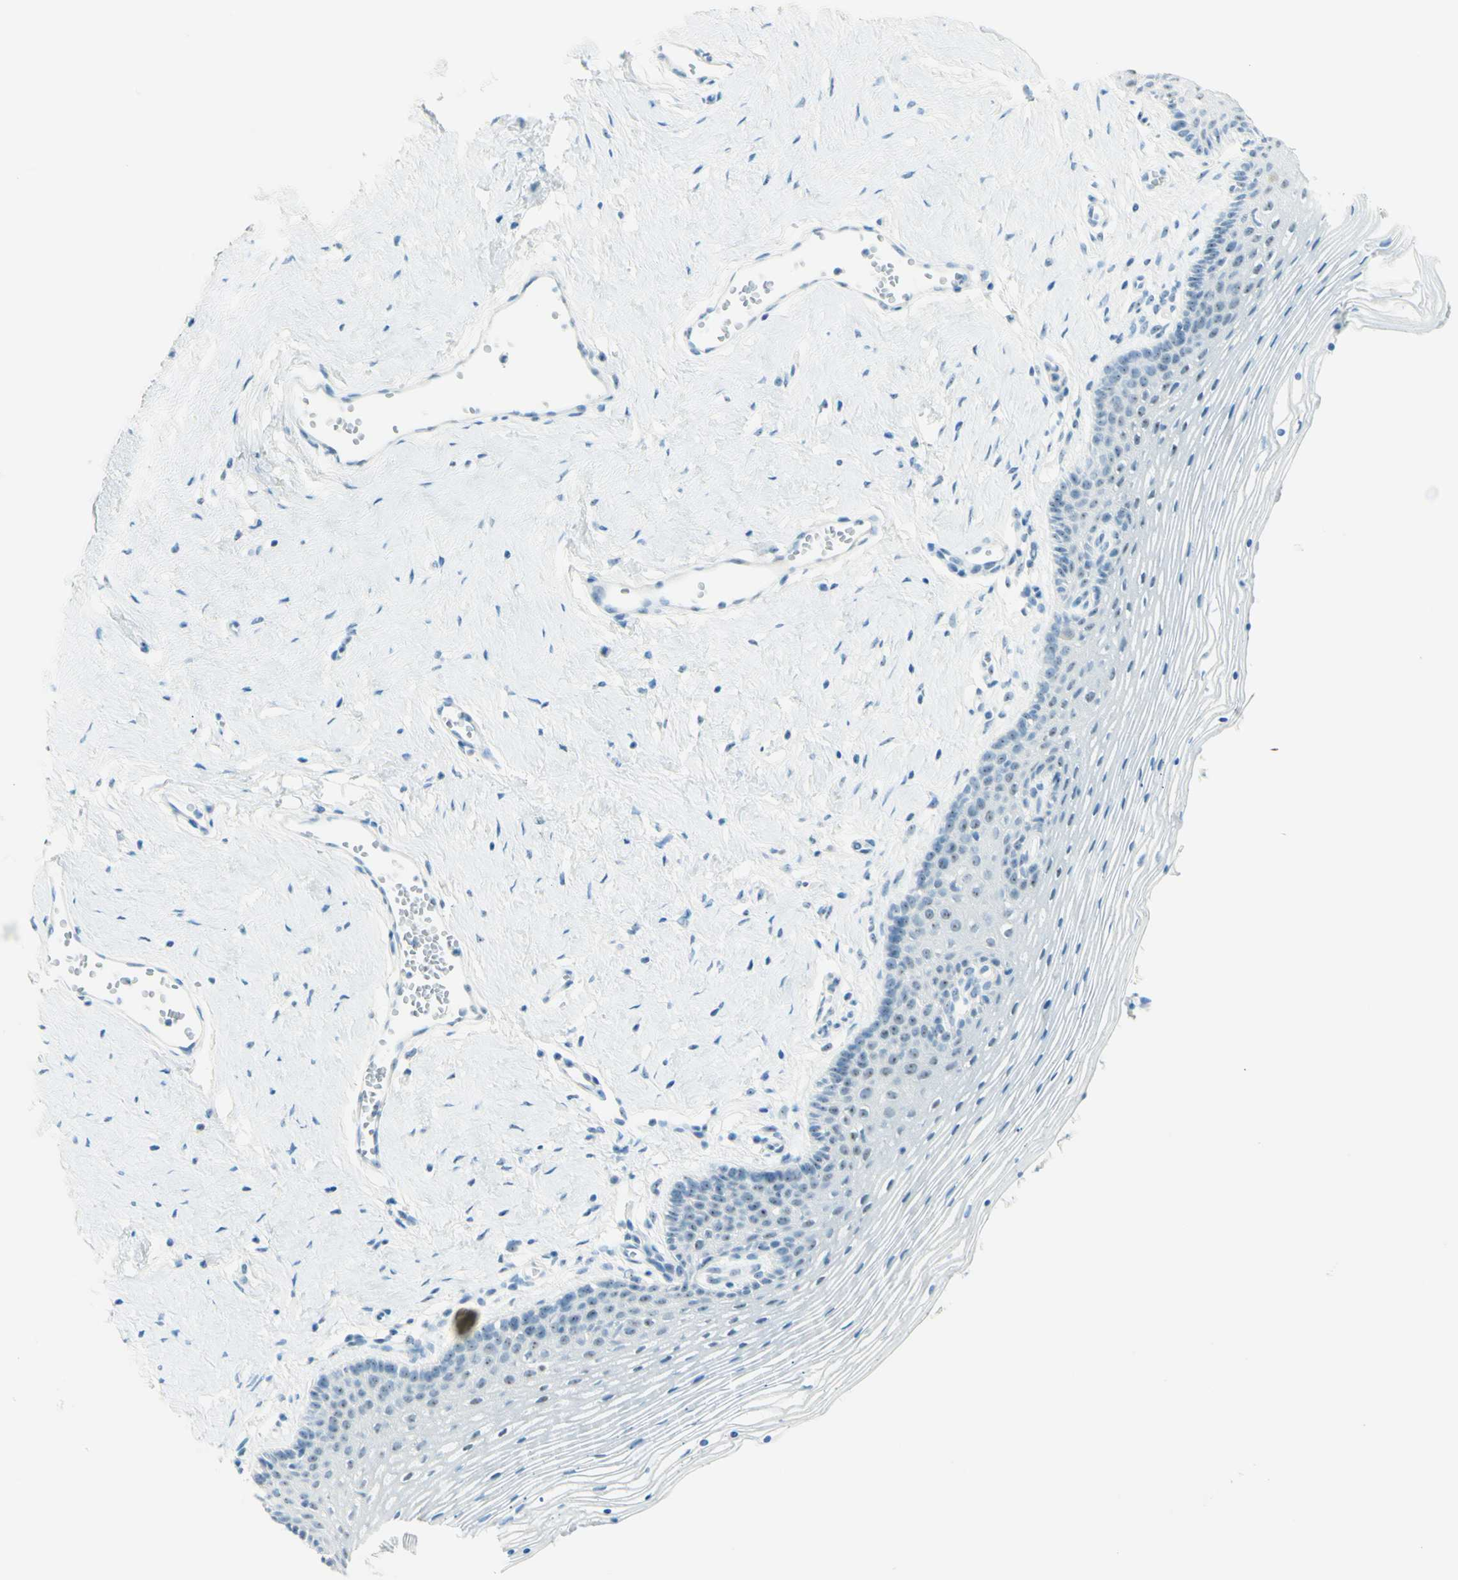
{"staining": {"intensity": "negative", "quantity": "none", "location": "none"}, "tissue": "vagina", "cell_type": "Squamous epithelial cells", "image_type": "normal", "snomed": [{"axis": "morphology", "description": "Normal tissue, NOS"}, {"axis": "topography", "description": "Vagina"}], "caption": "A high-resolution histopathology image shows IHC staining of unremarkable vagina, which exhibits no significant positivity in squamous epithelial cells.", "gene": "FMR1NB", "patient": {"sex": "female", "age": 32}}